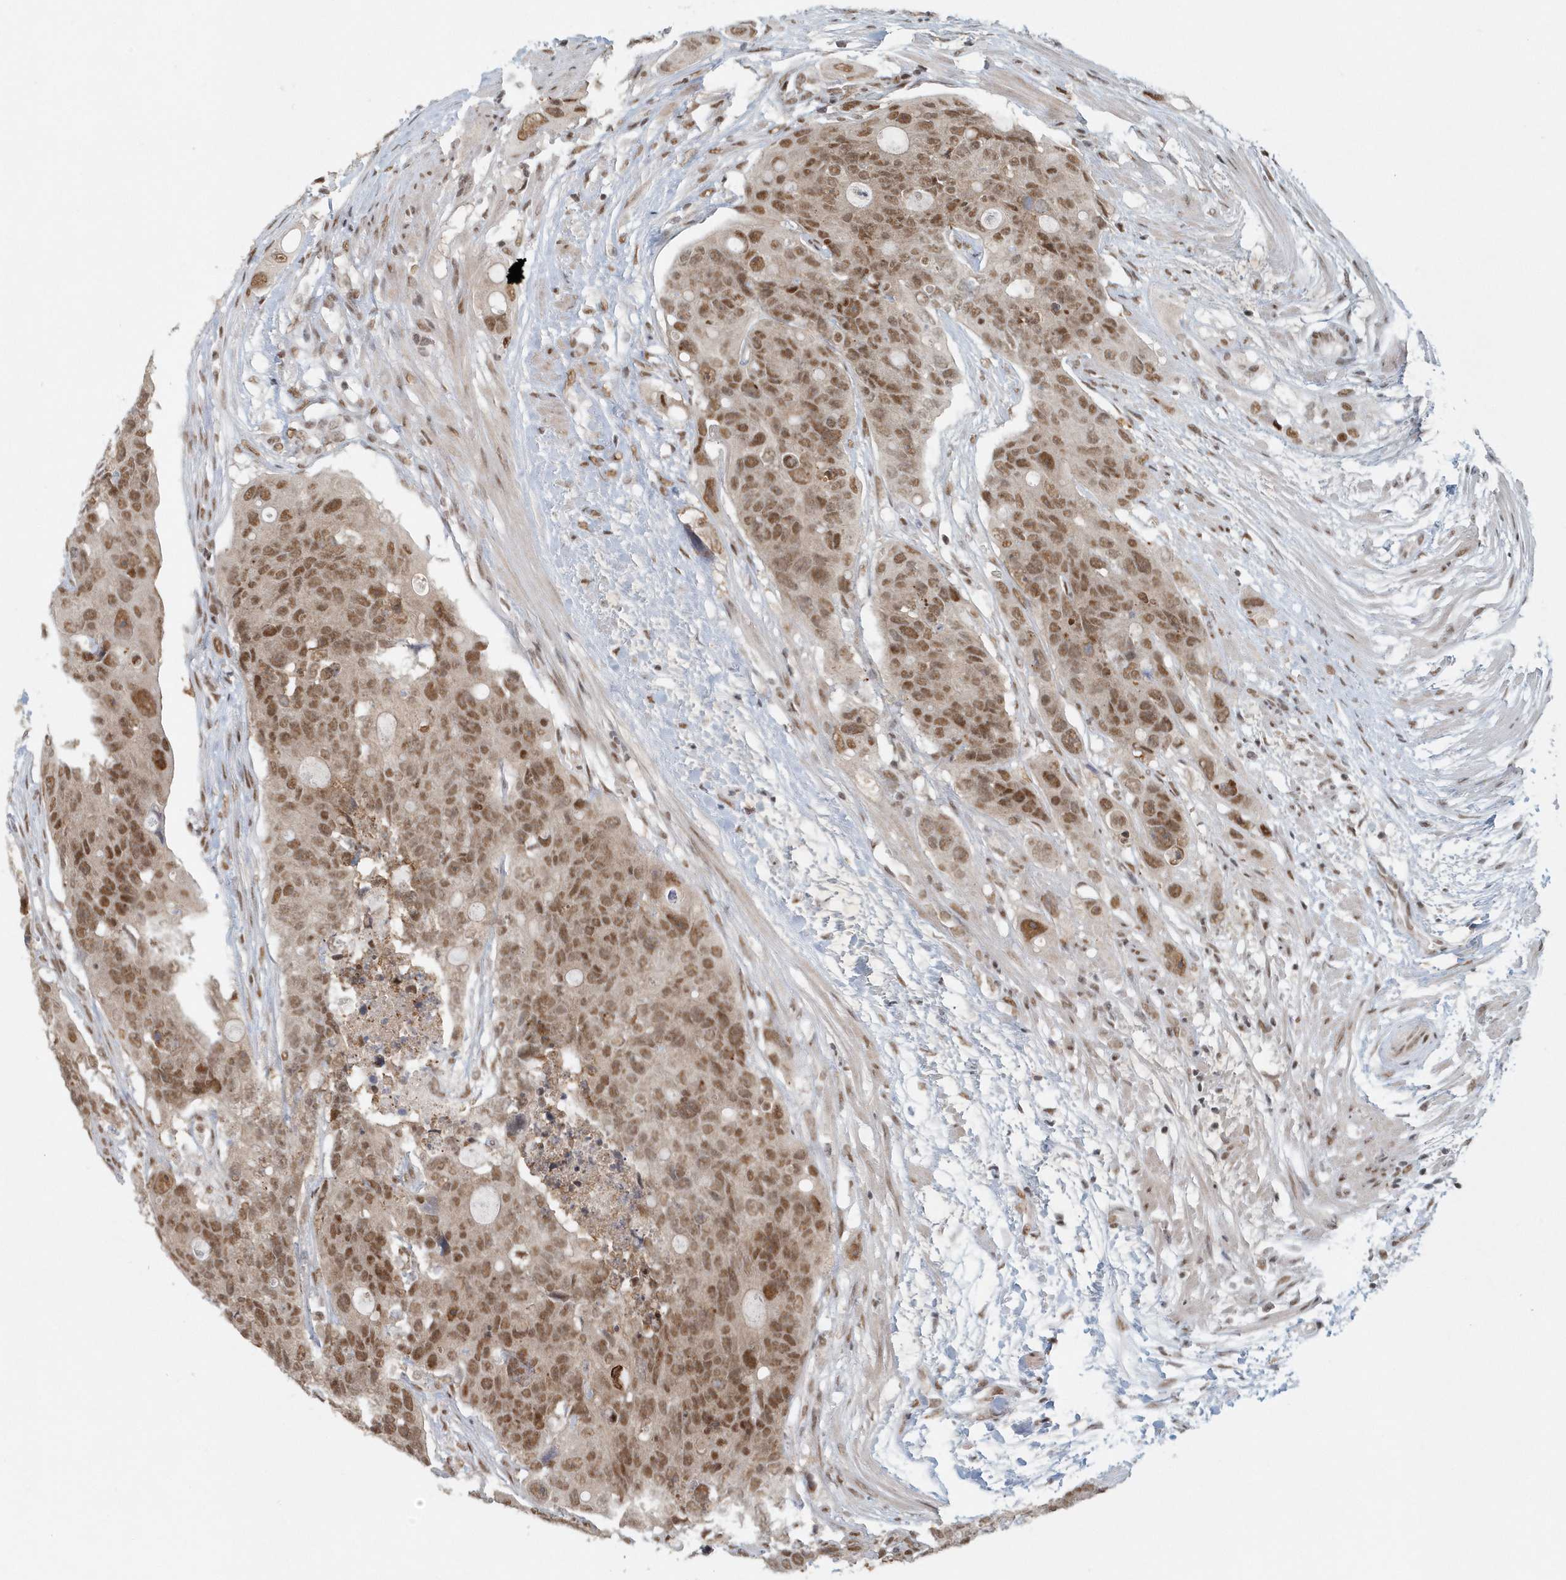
{"staining": {"intensity": "moderate", "quantity": ">75%", "location": "nuclear"}, "tissue": "colorectal cancer", "cell_type": "Tumor cells", "image_type": "cancer", "snomed": [{"axis": "morphology", "description": "Adenocarcinoma, NOS"}, {"axis": "topography", "description": "Colon"}], "caption": "The immunohistochemical stain highlights moderate nuclear staining in tumor cells of colorectal adenocarcinoma tissue. (DAB (3,3'-diaminobenzidine) = brown stain, brightfield microscopy at high magnification).", "gene": "YTHDC1", "patient": {"sex": "female", "age": 57}}